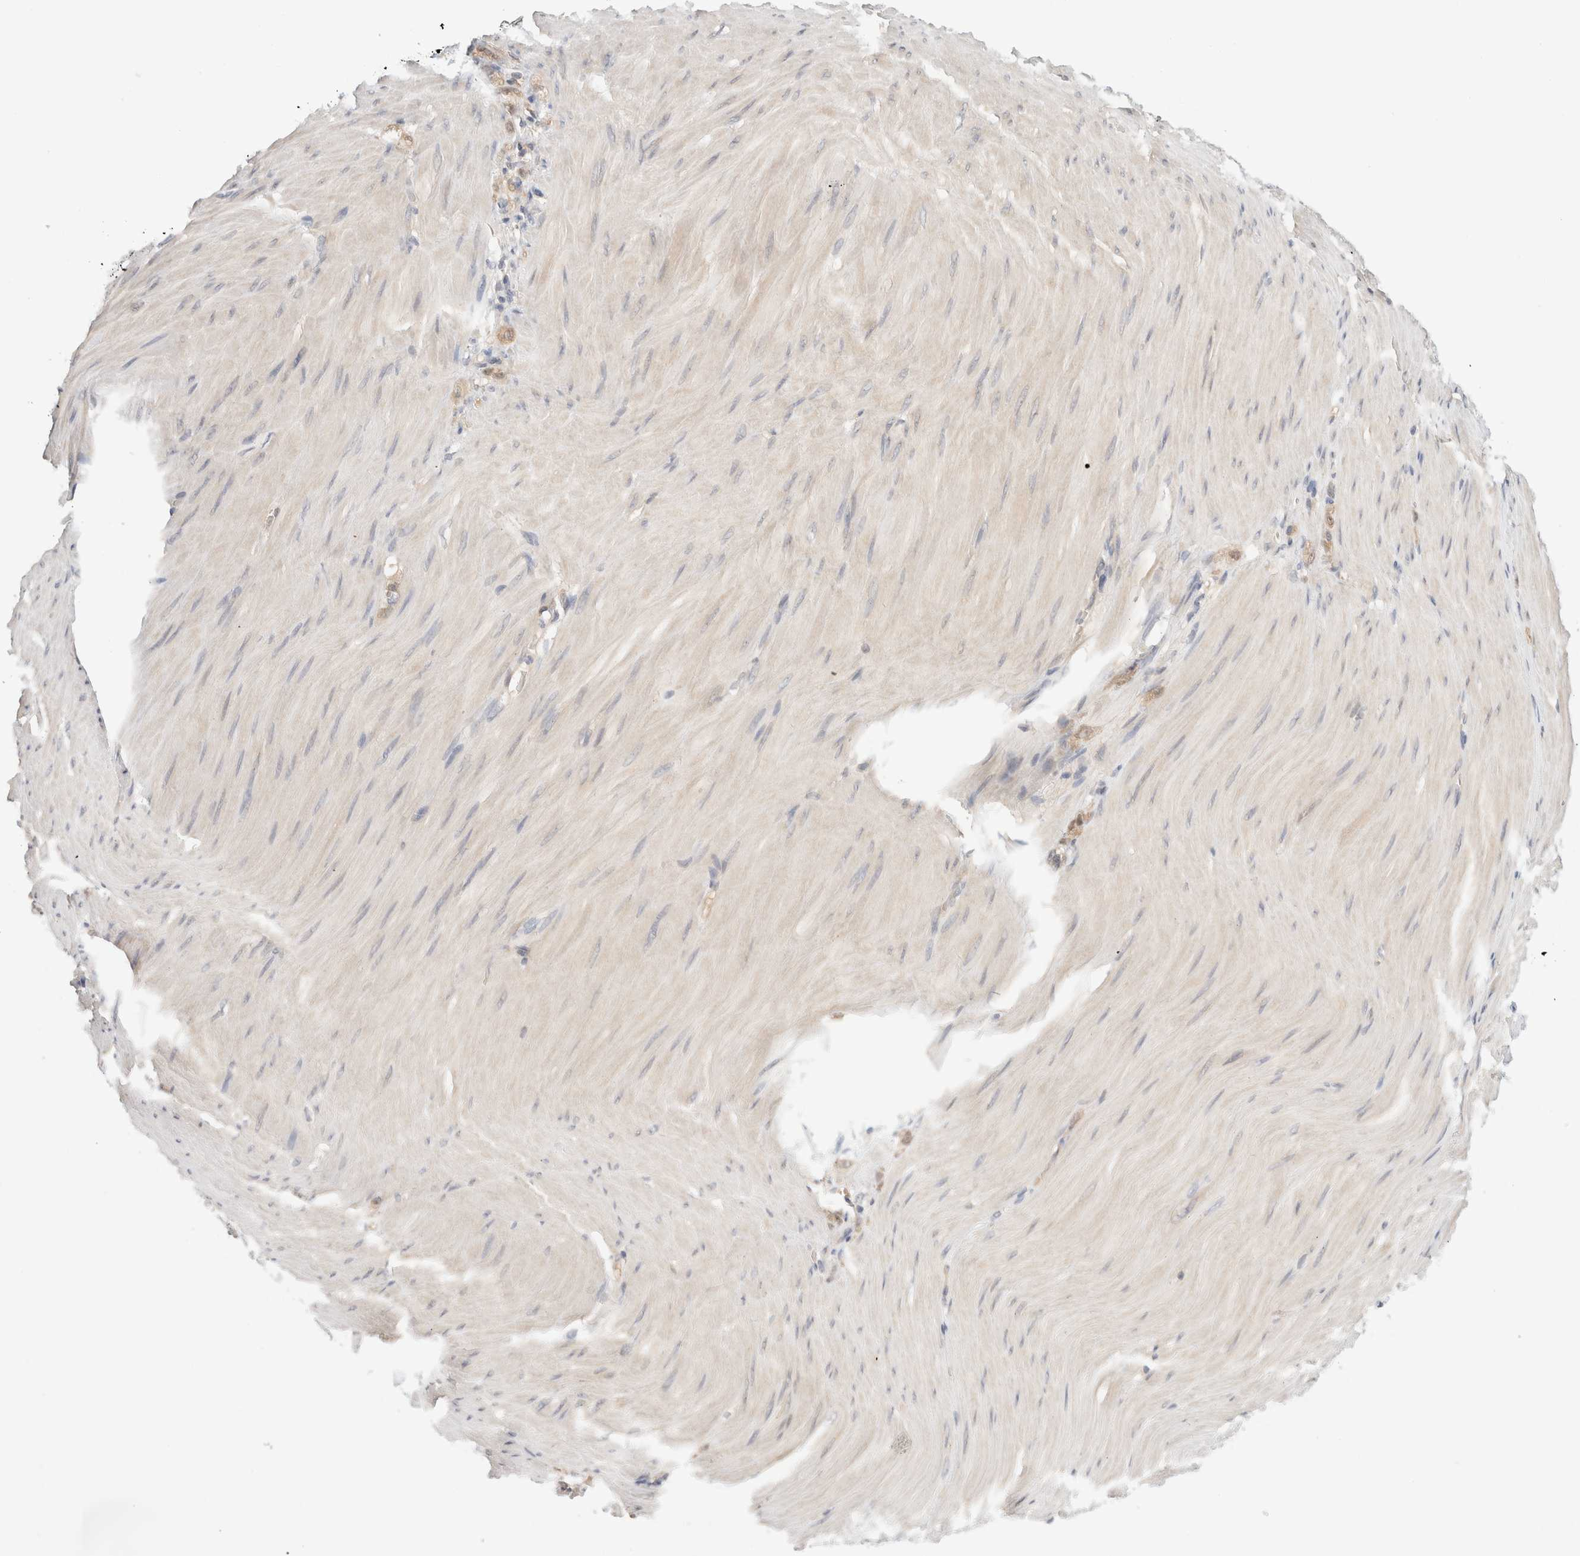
{"staining": {"intensity": "moderate", "quantity": ">75%", "location": "cytoplasmic/membranous"}, "tissue": "stomach cancer", "cell_type": "Tumor cells", "image_type": "cancer", "snomed": [{"axis": "morphology", "description": "Normal tissue, NOS"}, {"axis": "morphology", "description": "Adenocarcinoma, NOS"}, {"axis": "topography", "description": "Stomach"}], "caption": "Immunohistochemical staining of human adenocarcinoma (stomach) demonstrates medium levels of moderate cytoplasmic/membranous staining in approximately >75% of tumor cells. Nuclei are stained in blue.", "gene": "C17orf97", "patient": {"sex": "male", "age": 82}}